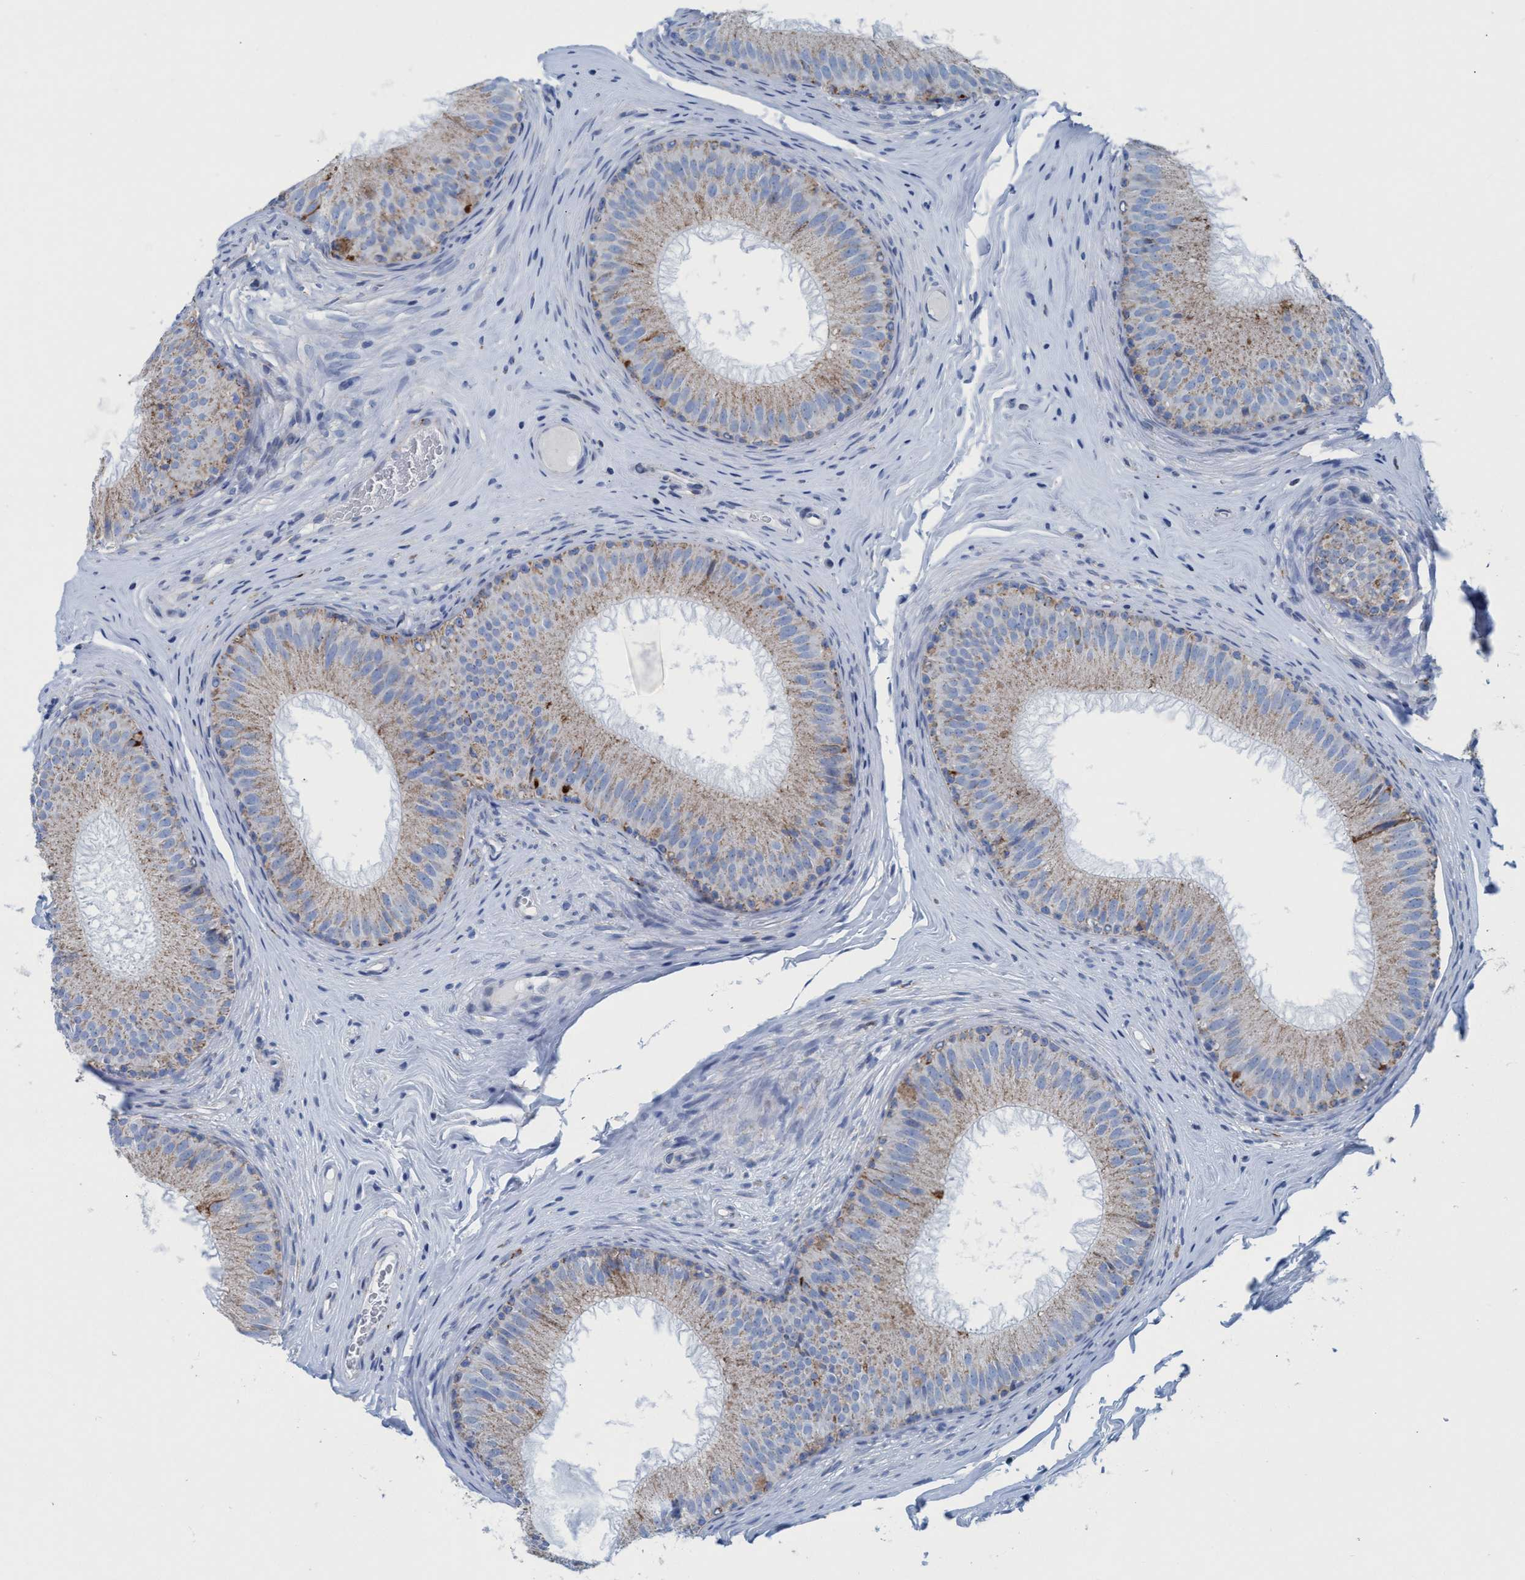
{"staining": {"intensity": "weak", "quantity": "25%-75%", "location": "cytoplasmic/membranous"}, "tissue": "epididymis", "cell_type": "Glandular cells", "image_type": "normal", "snomed": [{"axis": "morphology", "description": "Normal tissue, NOS"}, {"axis": "topography", "description": "Epididymis"}], "caption": "This is an image of immunohistochemistry staining of benign epididymis, which shows weak positivity in the cytoplasmic/membranous of glandular cells.", "gene": "GGA3", "patient": {"sex": "male", "age": 32}}